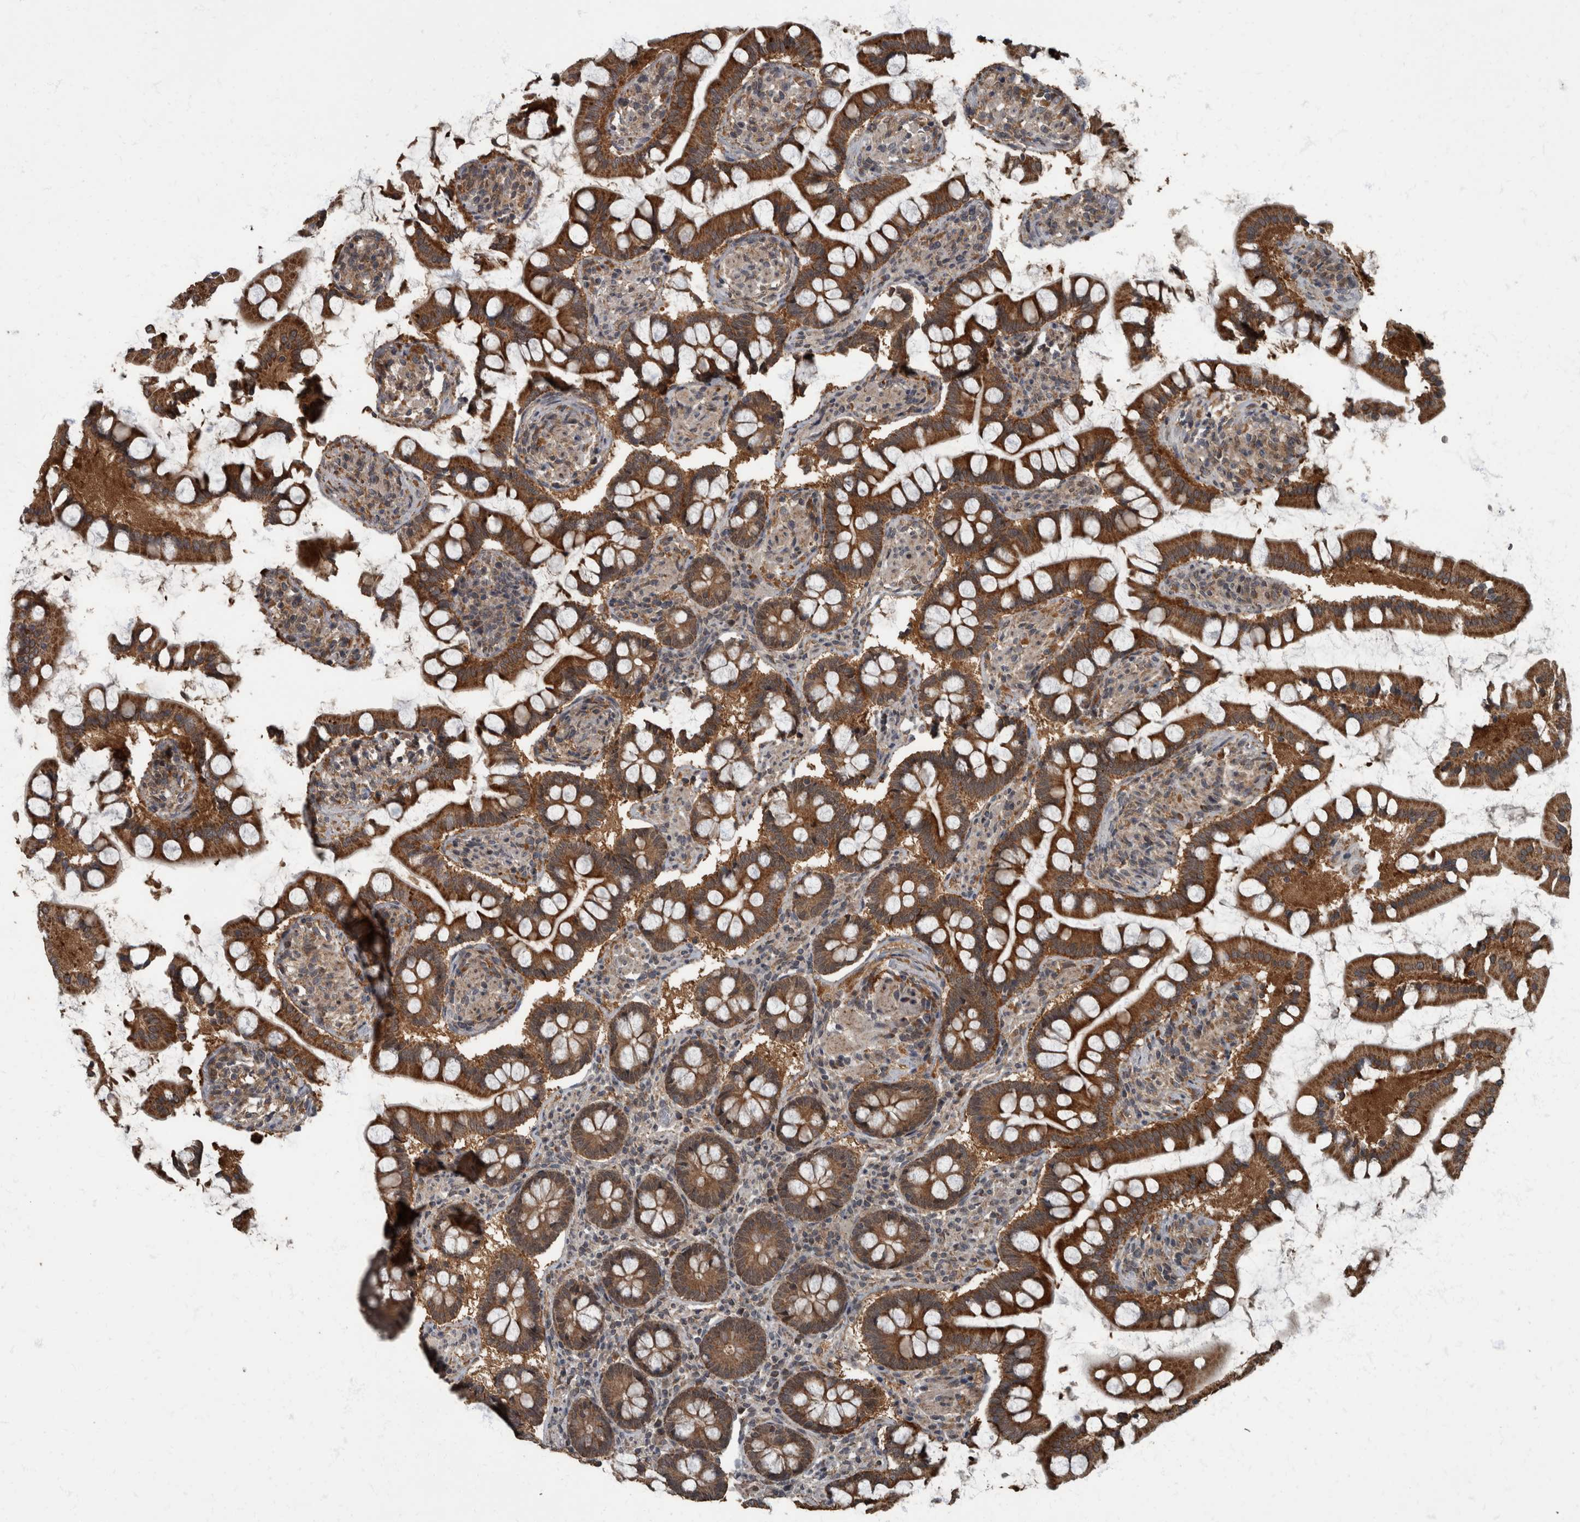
{"staining": {"intensity": "strong", "quantity": ">75%", "location": "cytoplasmic/membranous"}, "tissue": "small intestine", "cell_type": "Glandular cells", "image_type": "normal", "snomed": [{"axis": "morphology", "description": "Normal tissue, NOS"}, {"axis": "topography", "description": "Small intestine"}], "caption": "This micrograph exhibits immunohistochemistry (IHC) staining of normal small intestine, with high strong cytoplasmic/membranous staining in approximately >75% of glandular cells.", "gene": "RABGGTB", "patient": {"sex": "male", "age": 41}}